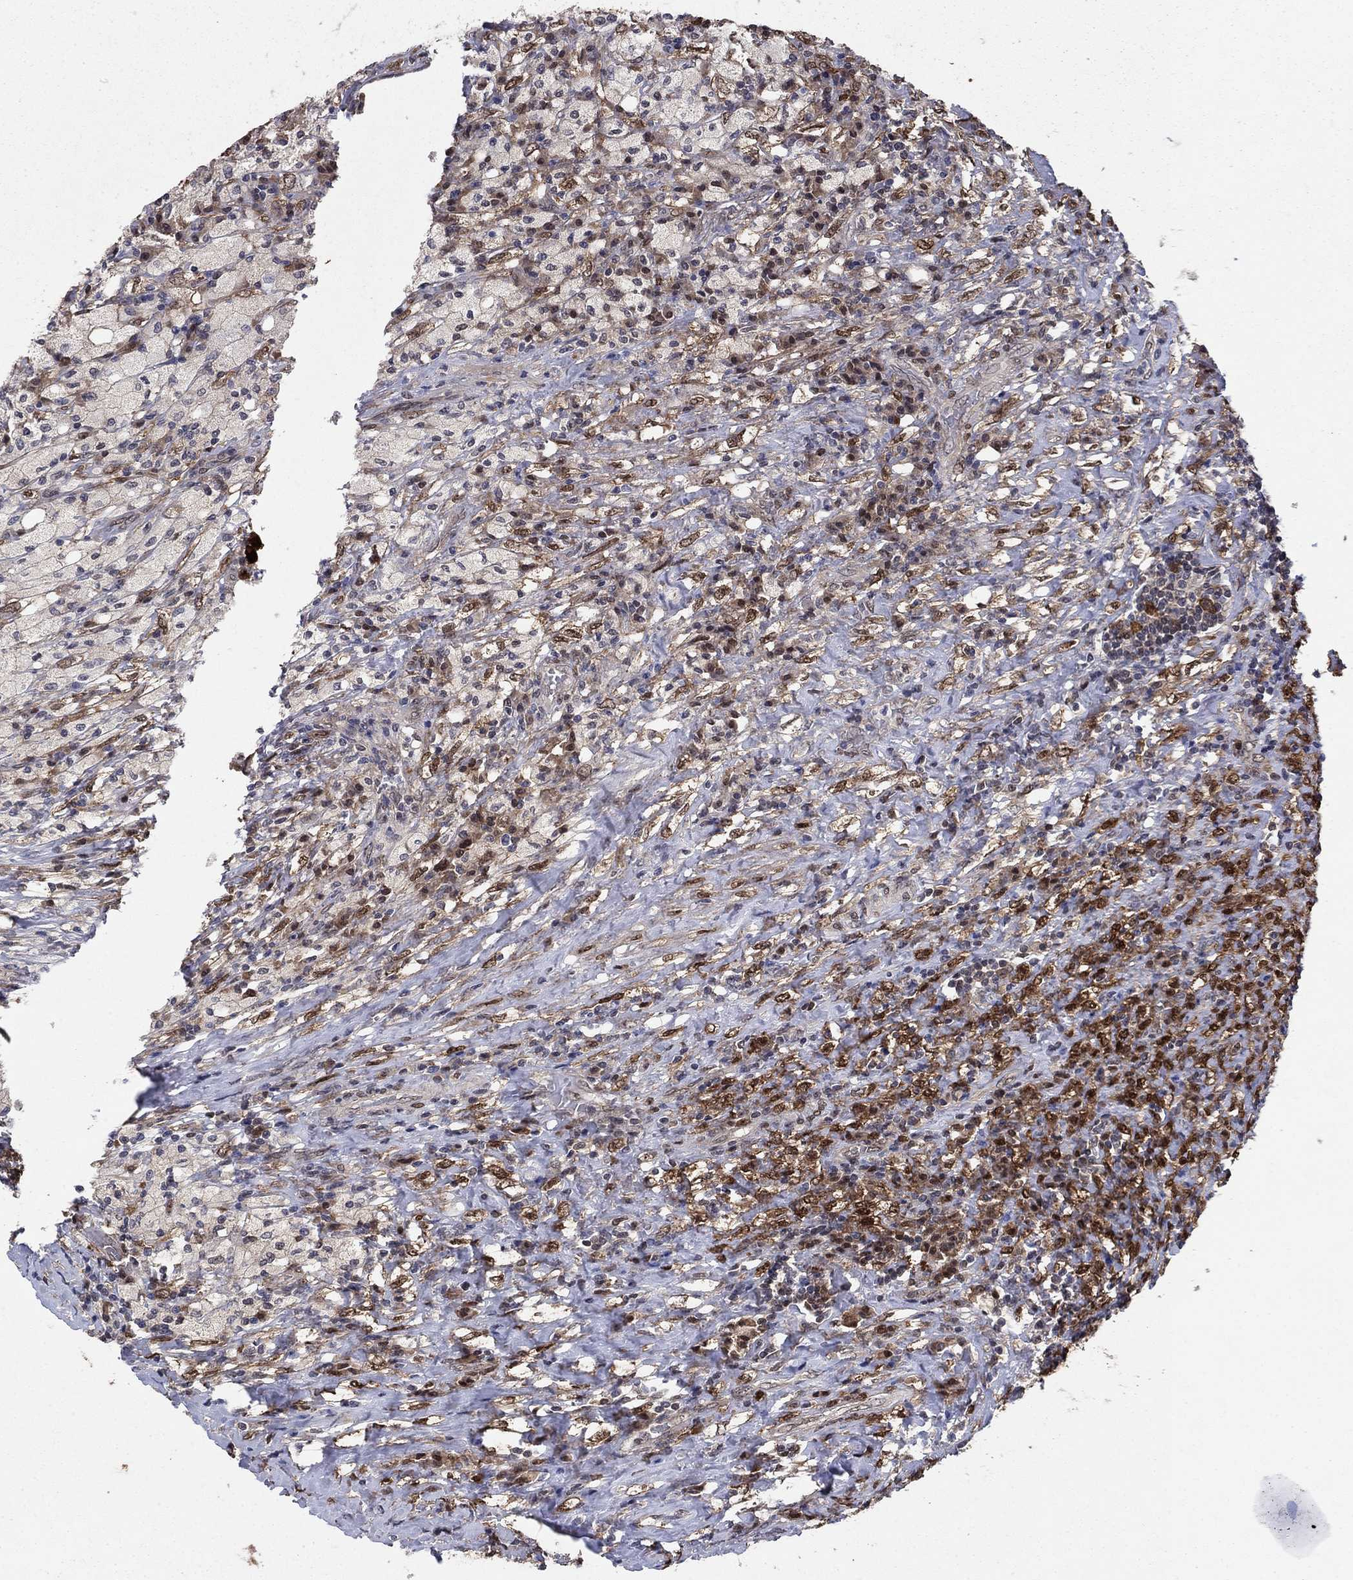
{"staining": {"intensity": "strong", "quantity": ">75%", "location": "cytoplasmic/membranous"}, "tissue": "testis cancer", "cell_type": "Tumor cells", "image_type": "cancer", "snomed": [{"axis": "morphology", "description": "Necrosis, NOS"}, {"axis": "morphology", "description": "Carcinoma, Embryonal, NOS"}, {"axis": "topography", "description": "Testis"}], "caption": "Protein expression analysis of testis cancer shows strong cytoplasmic/membranous positivity in about >75% of tumor cells. Using DAB (brown) and hematoxylin (blue) stains, captured at high magnification using brightfield microscopy.", "gene": "FKBP4", "patient": {"sex": "male", "age": 19}}